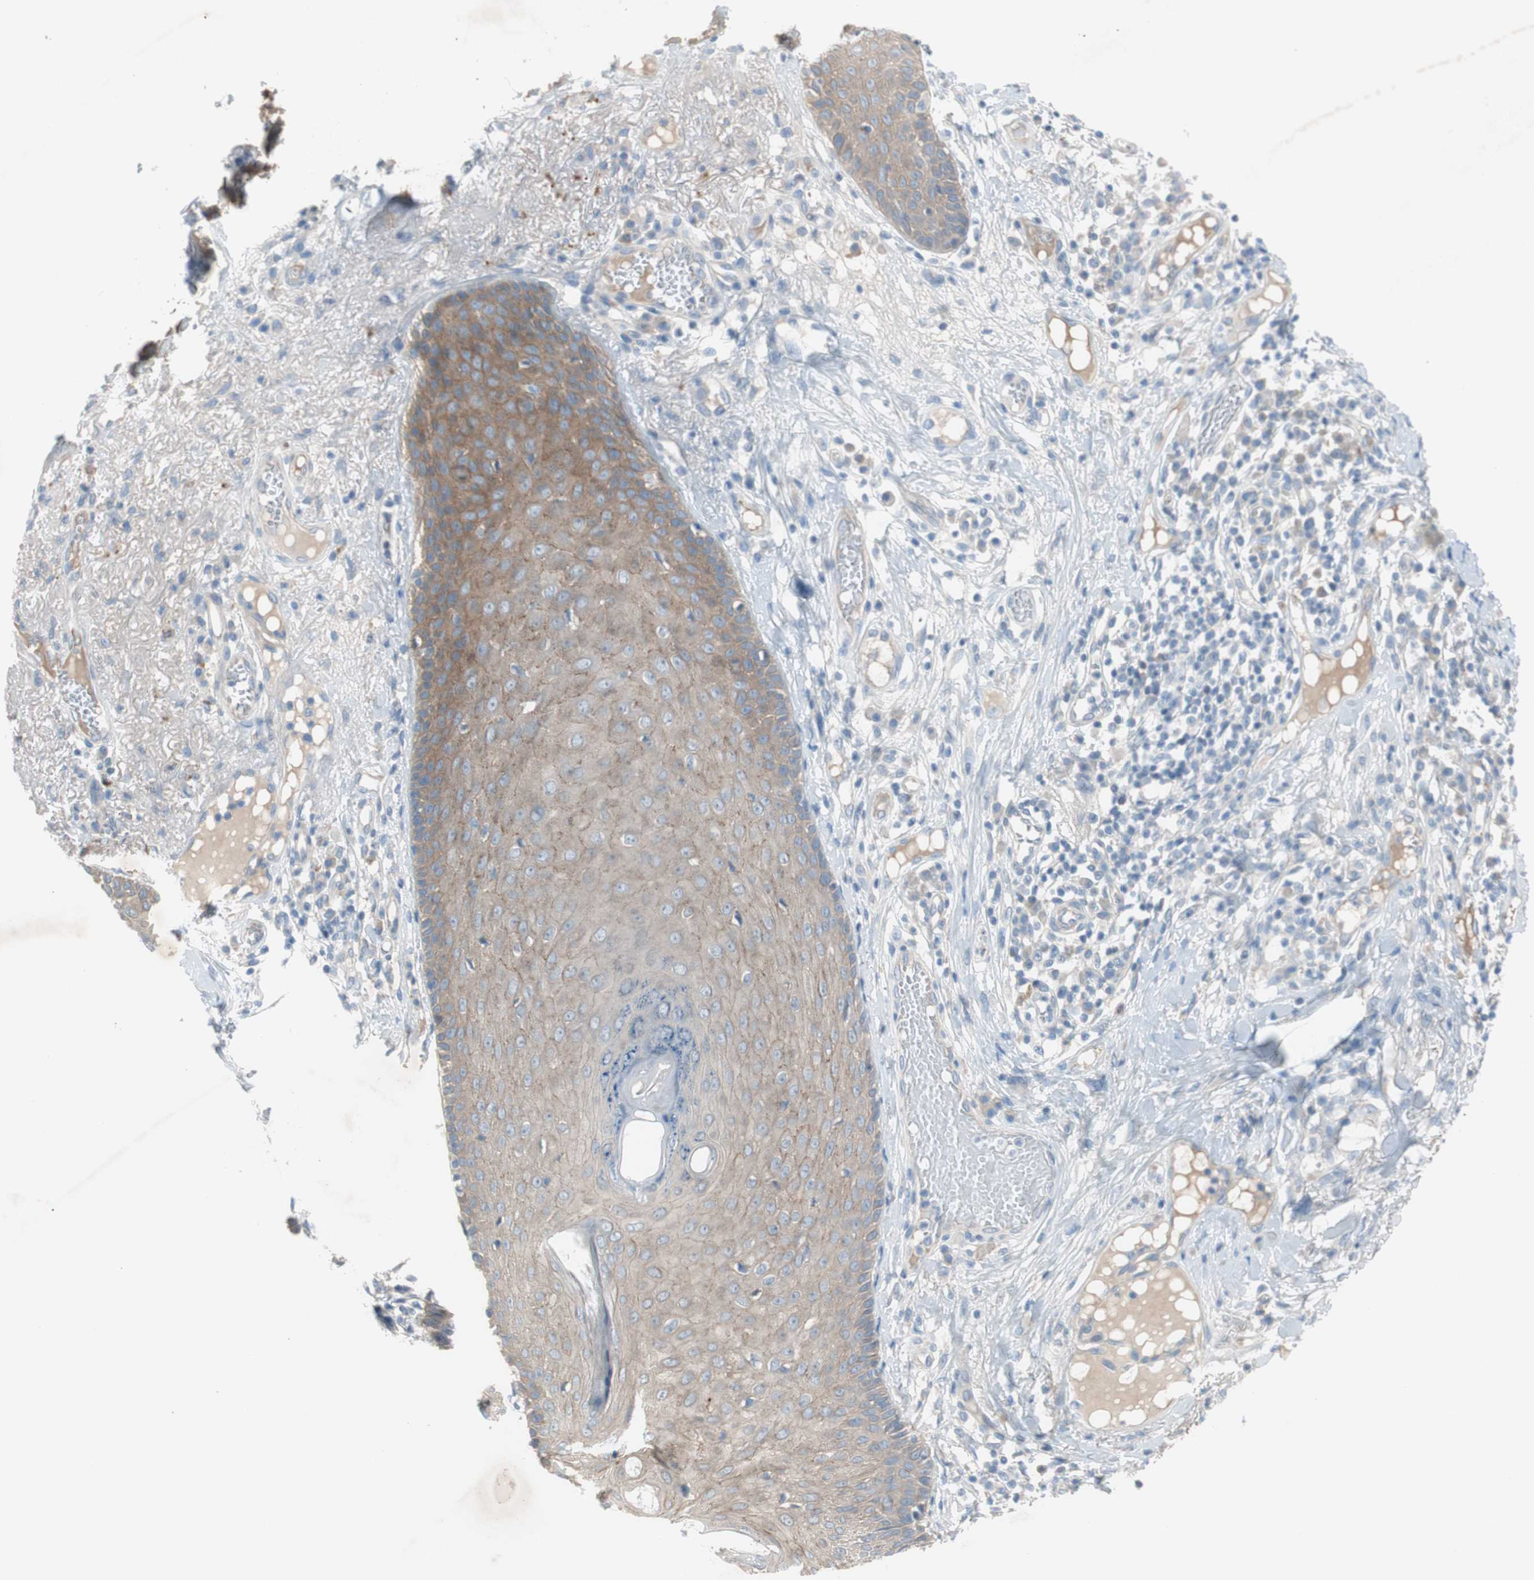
{"staining": {"intensity": "moderate", "quantity": ">75%", "location": "cytoplasmic/membranous"}, "tissue": "skin cancer", "cell_type": "Tumor cells", "image_type": "cancer", "snomed": [{"axis": "morphology", "description": "Normal tissue, NOS"}, {"axis": "morphology", "description": "Basal cell carcinoma"}, {"axis": "topography", "description": "Skin"}], "caption": "The immunohistochemical stain highlights moderate cytoplasmic/membranous expression in tumor cells of skin cancer tissue.", "gene": "PRRG4", "patient": {"sex": "male", "age": 52}}